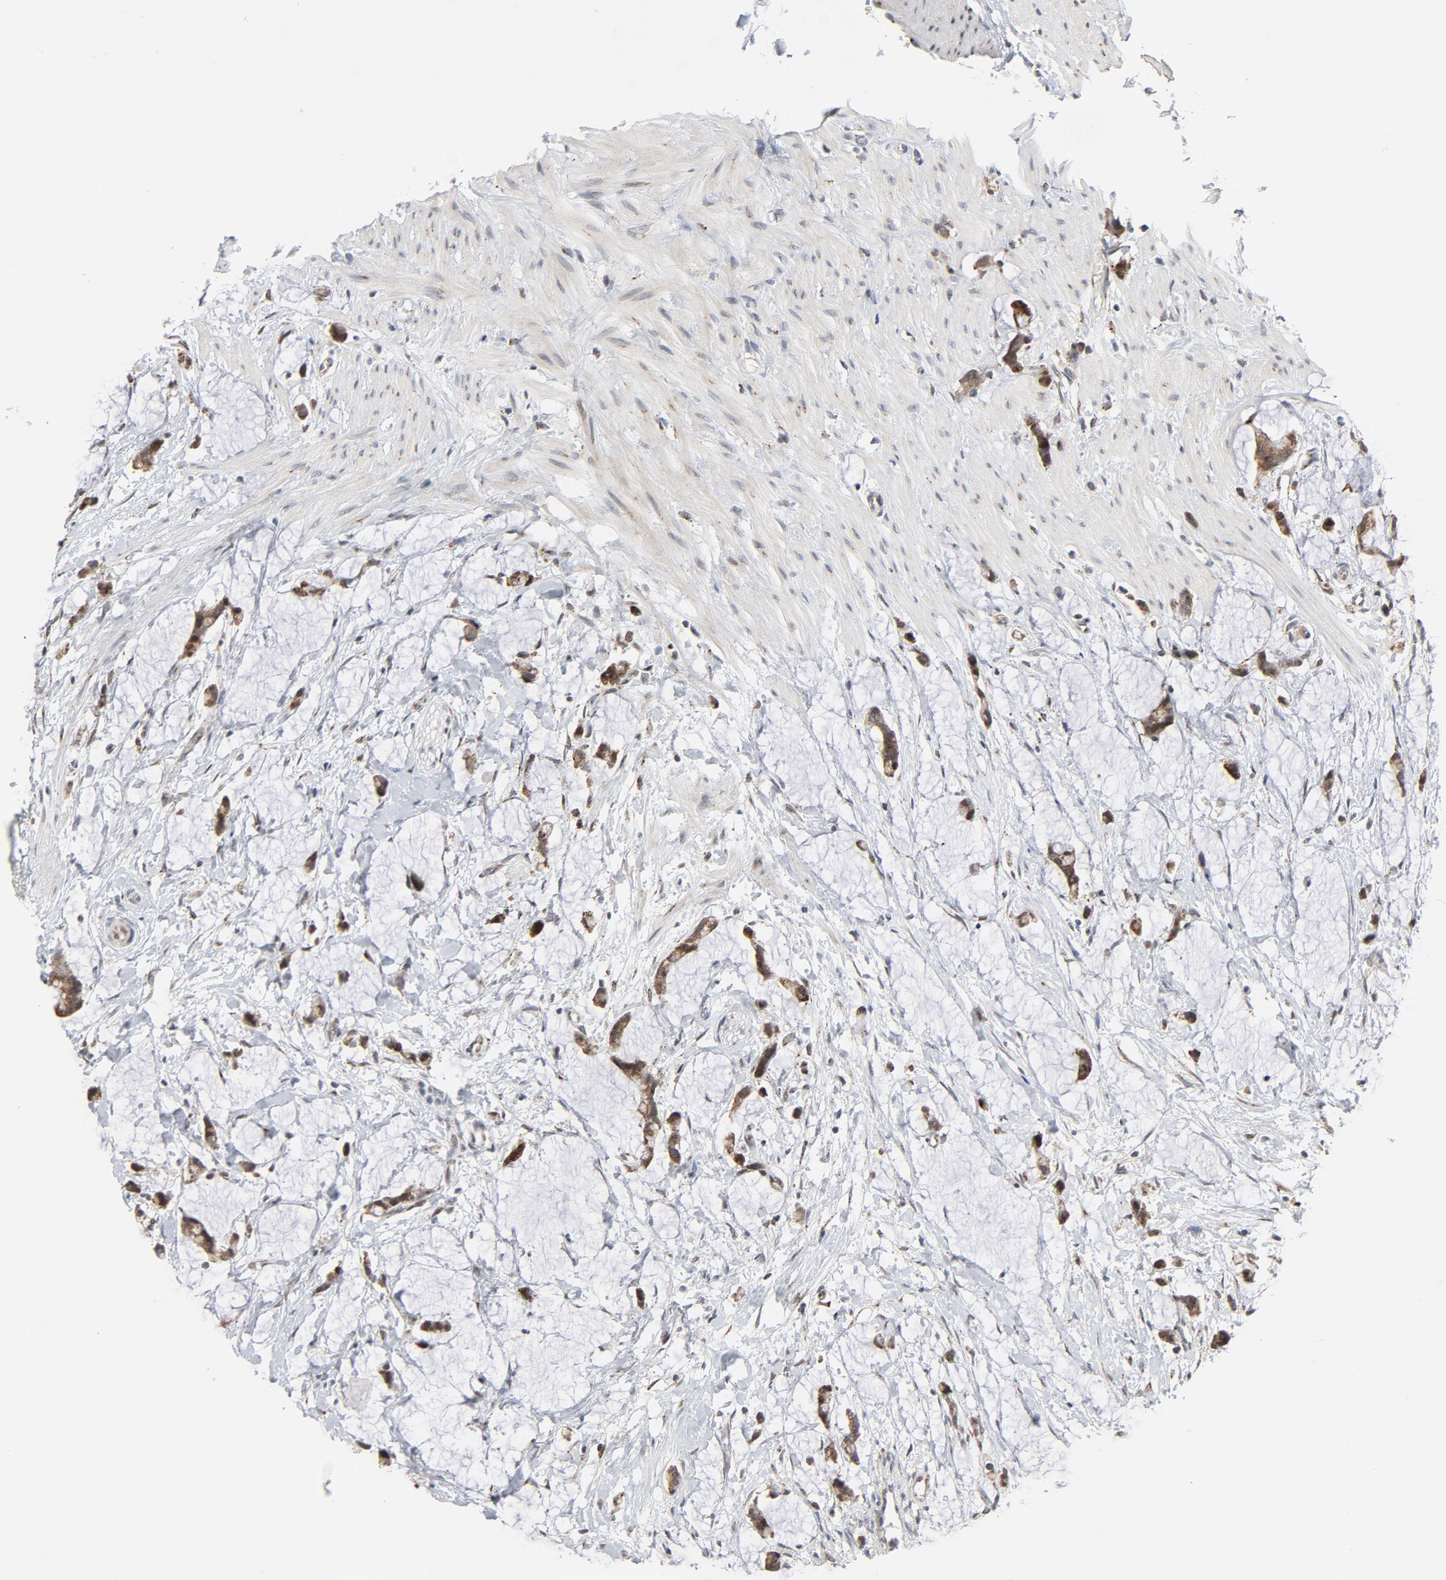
{"staining": {"intensity": "weak", "quantity": ">75%", "location": "cytoplasmic/membranous"}, "tissue": "colorectal cancer", "cell_type": "Tumor cells", "image_type": "cancer", "snomed": [{"axis": "morphology", "description": "Adenocarcinoma, NOS"}, {"axis": "topography", "description": "Colon"}], "caption": "A high-resolution histopathology image shows immunohistochemistry staining of colorectal adenocarcinoma, which reveals weak cytoplasmic/membranous staining in about >75% of tumor cells.", "gene": "RPL12", "patient": {"sex": "male", "age": 14}}